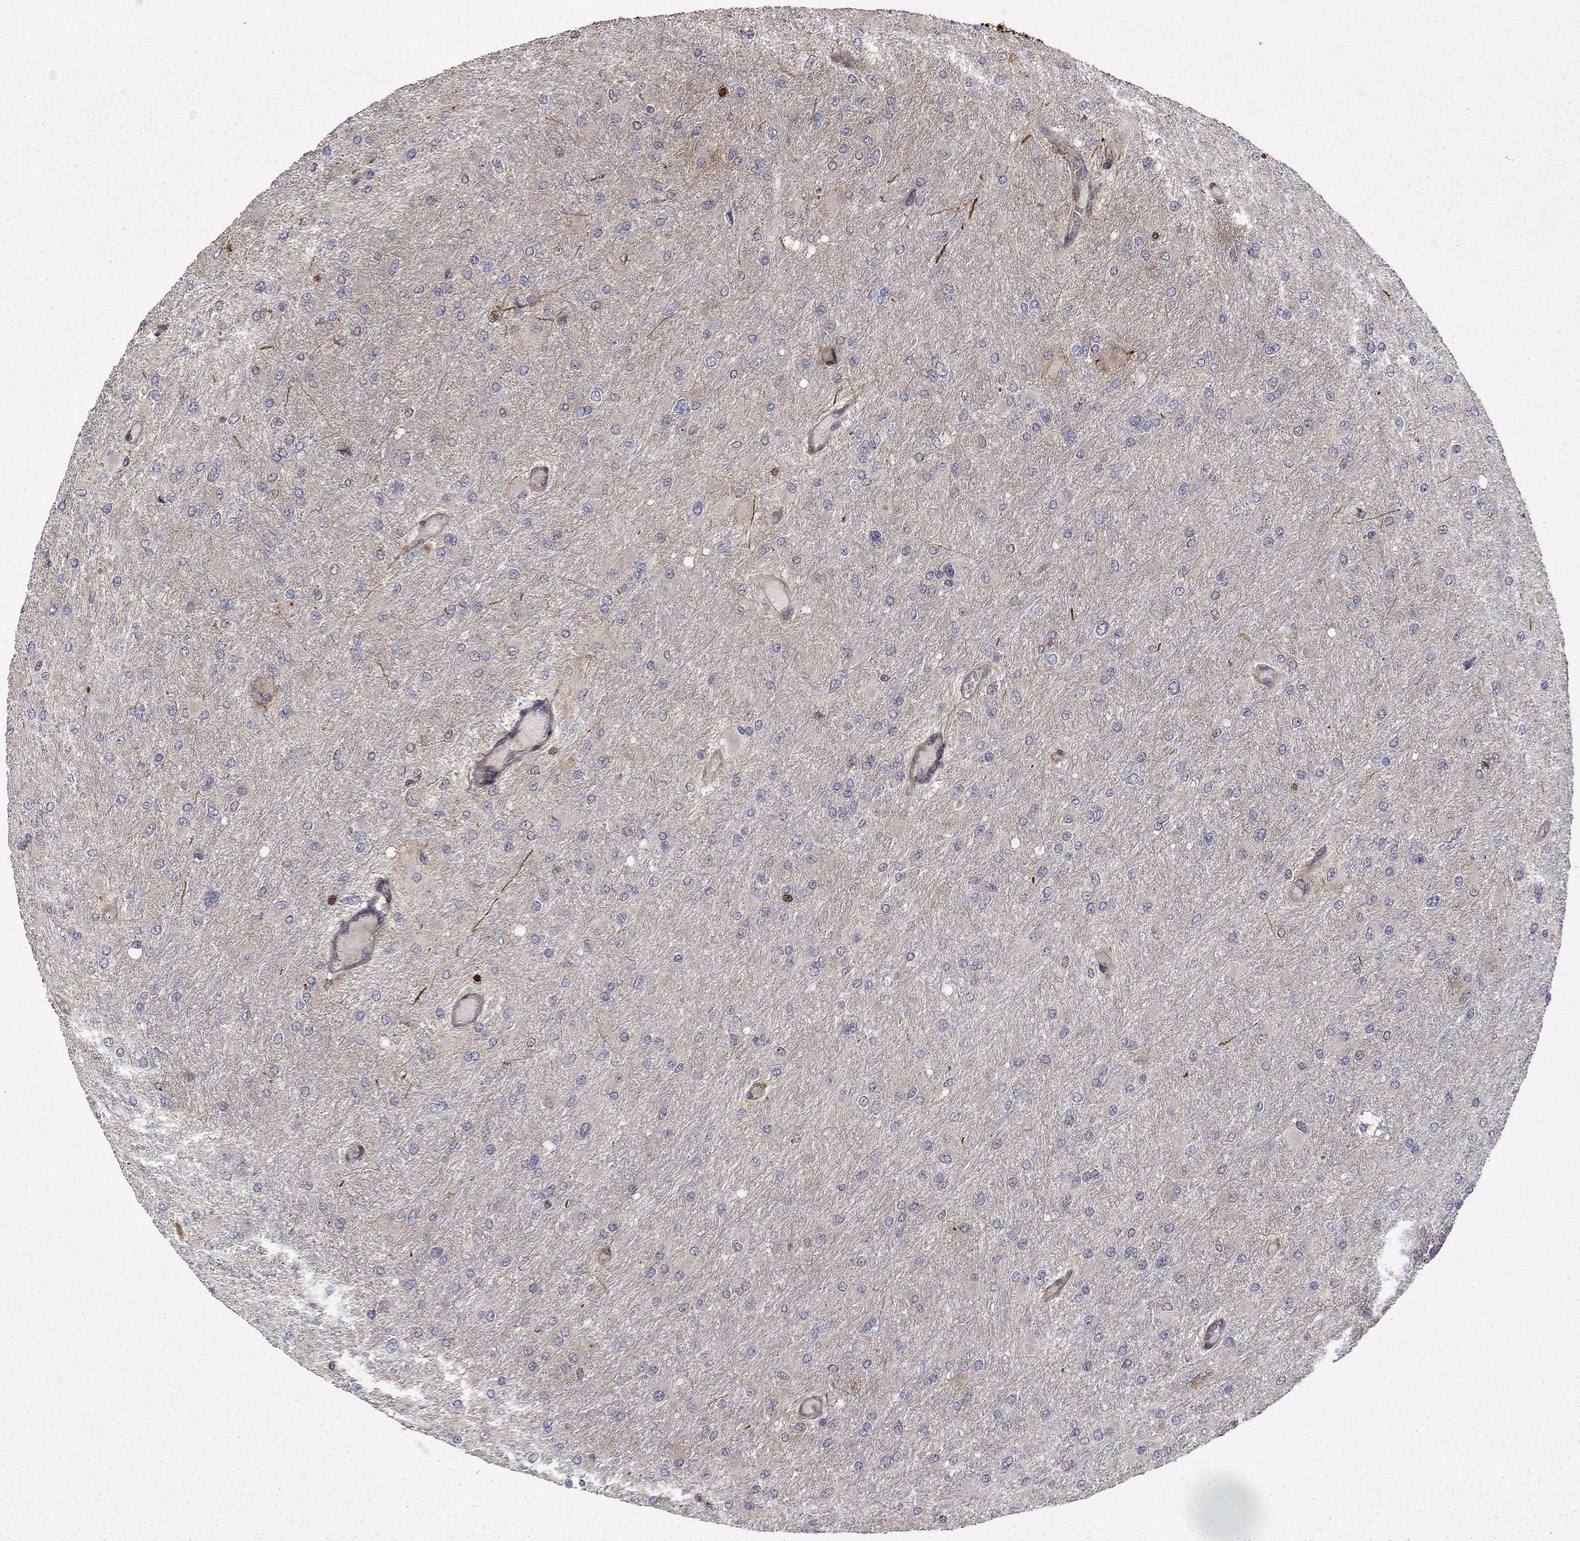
{"staining": {"intensity": "moderate", "quantity": "25%-75%", "location": "cytoplasmic/membranous"}, "tissue": "glioma", "cell_type": "Tumor cells", "image_type": "cancer", "snomed": [{"axis": "morphology", "description": "Glioma, malignant, High grade"}, {"axis": "topography", "description": "Cerebral cortex"}], "caption": "Brown immunohistochemical staining in malignant high-grade glioma reveals moderate cytoplasmic/membranous expression in about 25%-75% of tumor cells.", "gene": "ADM", "patient": {"sex": "female", "age": 36}}